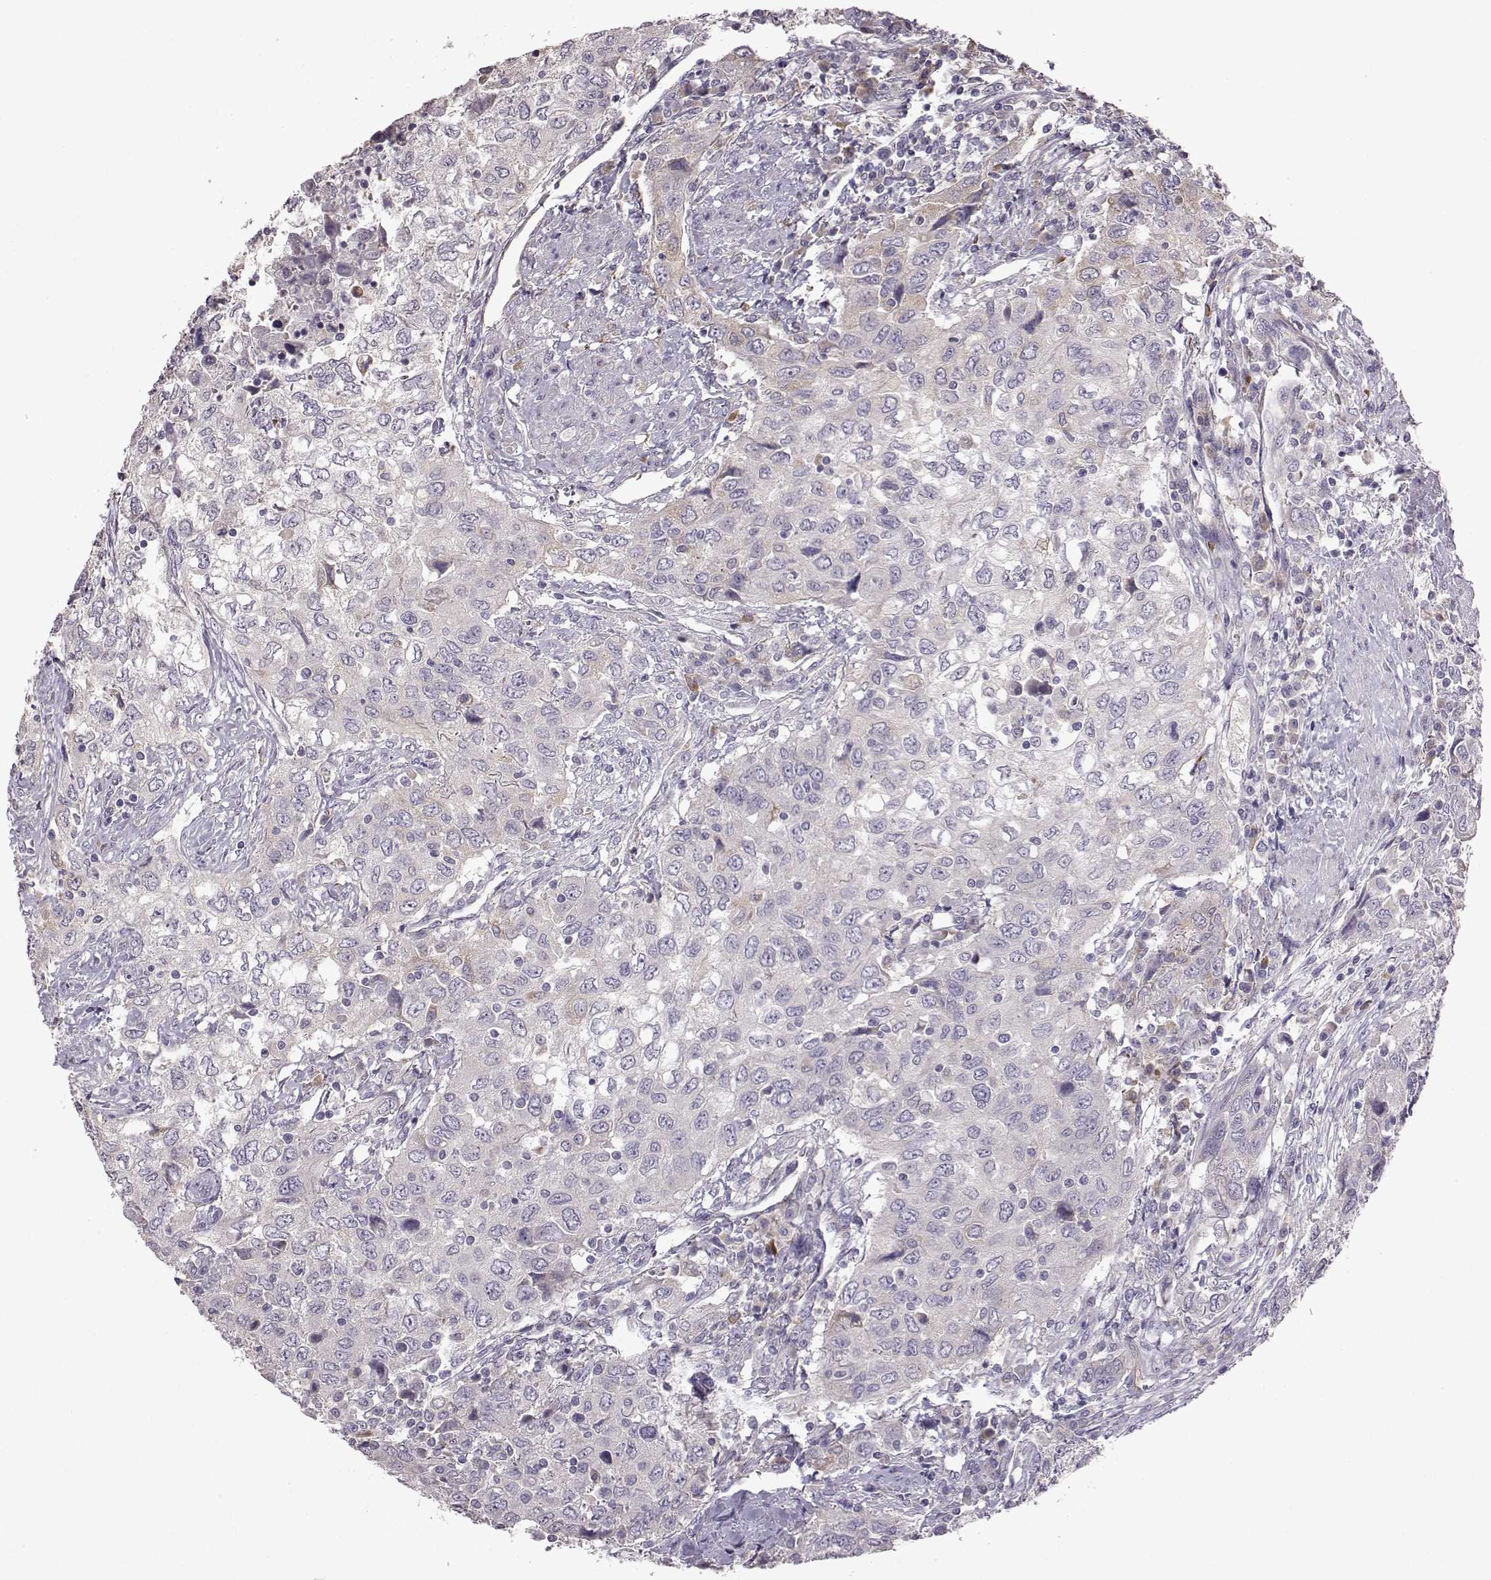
{"staining": {"intensity": "negative", "quantity": "none", "location": "none"}, "tissue": "urothelial cancer", "cell_type": "Tumor cells", "image_type": "cancer", "snomed": [{"axis": "morphology", "description": "Urothelial carcinoma, High grade"}, {"axis": "topography", "description": "Urinary bladder"}], "caption": "Tumor cells show no significant positivity in urothelial cancer. (Stains: DAB (3,3'-diaminobenzidine) immunohistochemistry with hematoxylin counter stain, Microscopy: brightfield microscopy at high magnification).", "gene": "ADGRG2", "patient": {"sex": "male", "age": 76}}